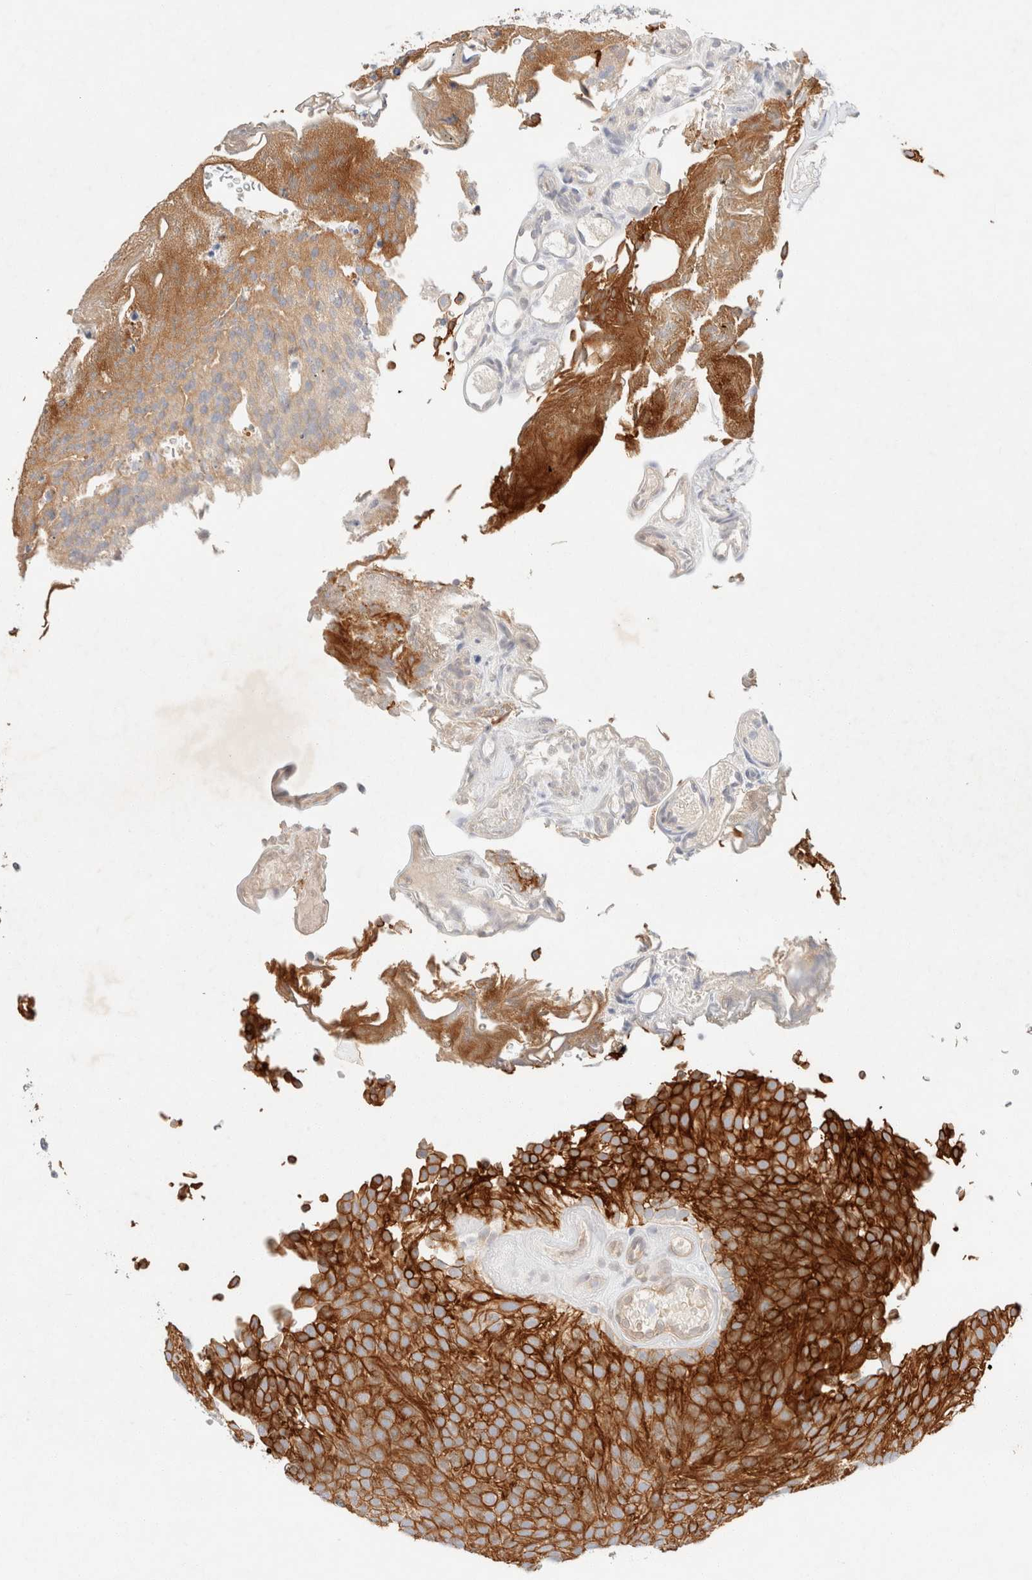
{"staining": {"intensity": "strong", "quantity": ">75%", "location": "cytoplasmic/membranous"}, "tissue": "urothelial cancer", "cell_type": "Tumor cells", "image_type": "cancer", "snomed": [{"axis": "morphology", "description": "Urothelial carcinoma, Low grade"}, {"axis": "topography", "description": "Urinary bladder"}], "caption": "Urothelial carcinoma (low-grade) stained for a protein exhibits strong cytoplasmic/membranous positivity in tumor cells.", "gene": "CSNK1E", "patient": {"sex": "male", "age": 78}}